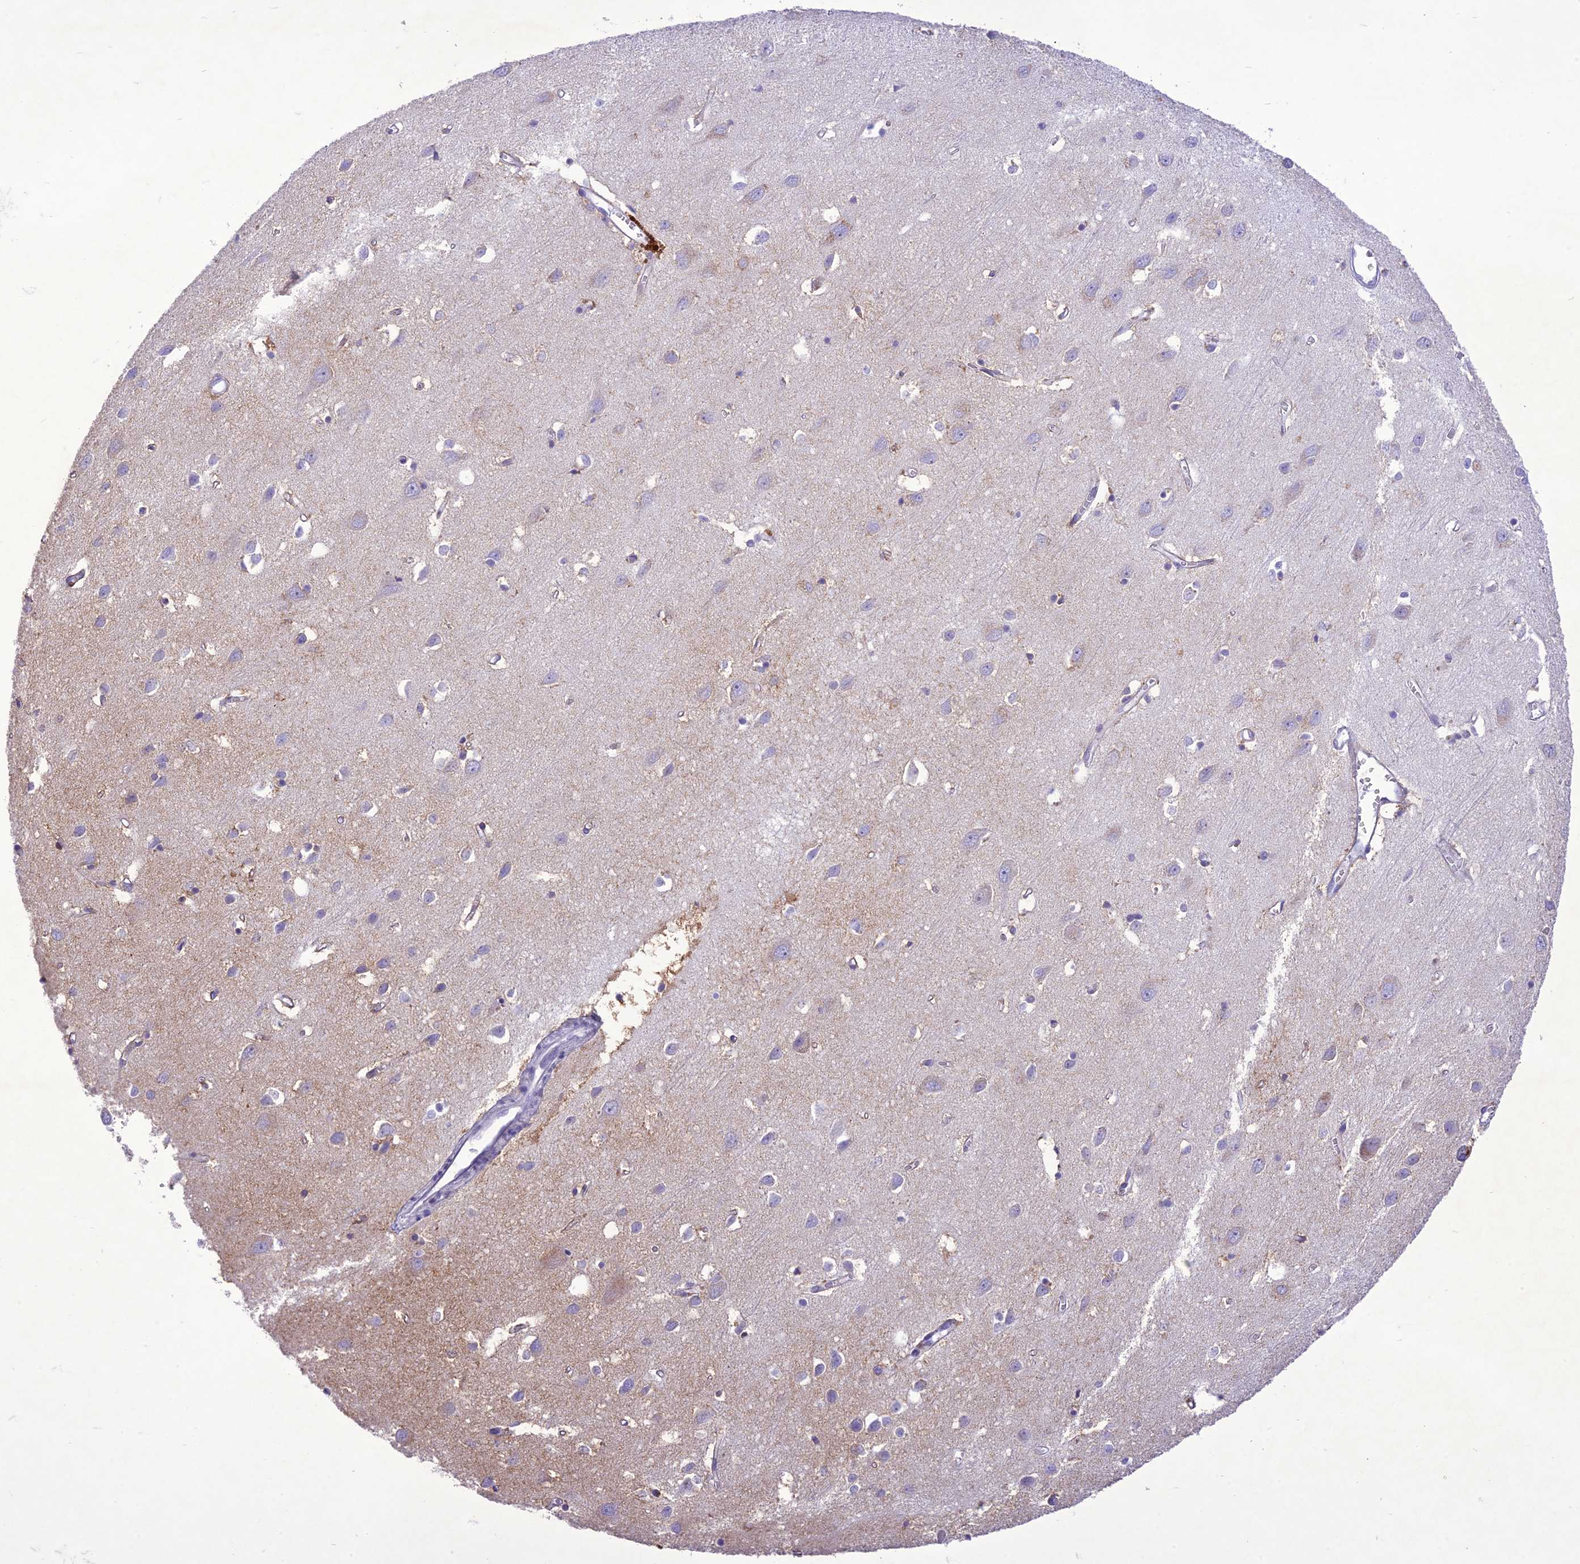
{"staining": {"intensity": "negative", "quantity": "none", "location": "none"}, "tissue": "cerebral cortex", "cell_type": "Endothelial cells", "image_type": "normal", "snomed": [{"axis": "morphology", "description": "Normal tissue, NOS"}, {"axis": "topography", "description": "Cerebral cortex"}], "caption": "High magnification brightfield microscopy of benign cerebral cortex stained with DAB (3,3'-diaminobenzidine) (brown) and counterstained with hematoxylin (blue): endothelial cells show no significant staining. The staining was performed using DAB to visualize the protein expression in brown, while the nuclei were stained in blue with hematoxylin (Magnification: 20x).", "gene": "SLC13A5", "patient": {"sex": "female", "age": 64}}